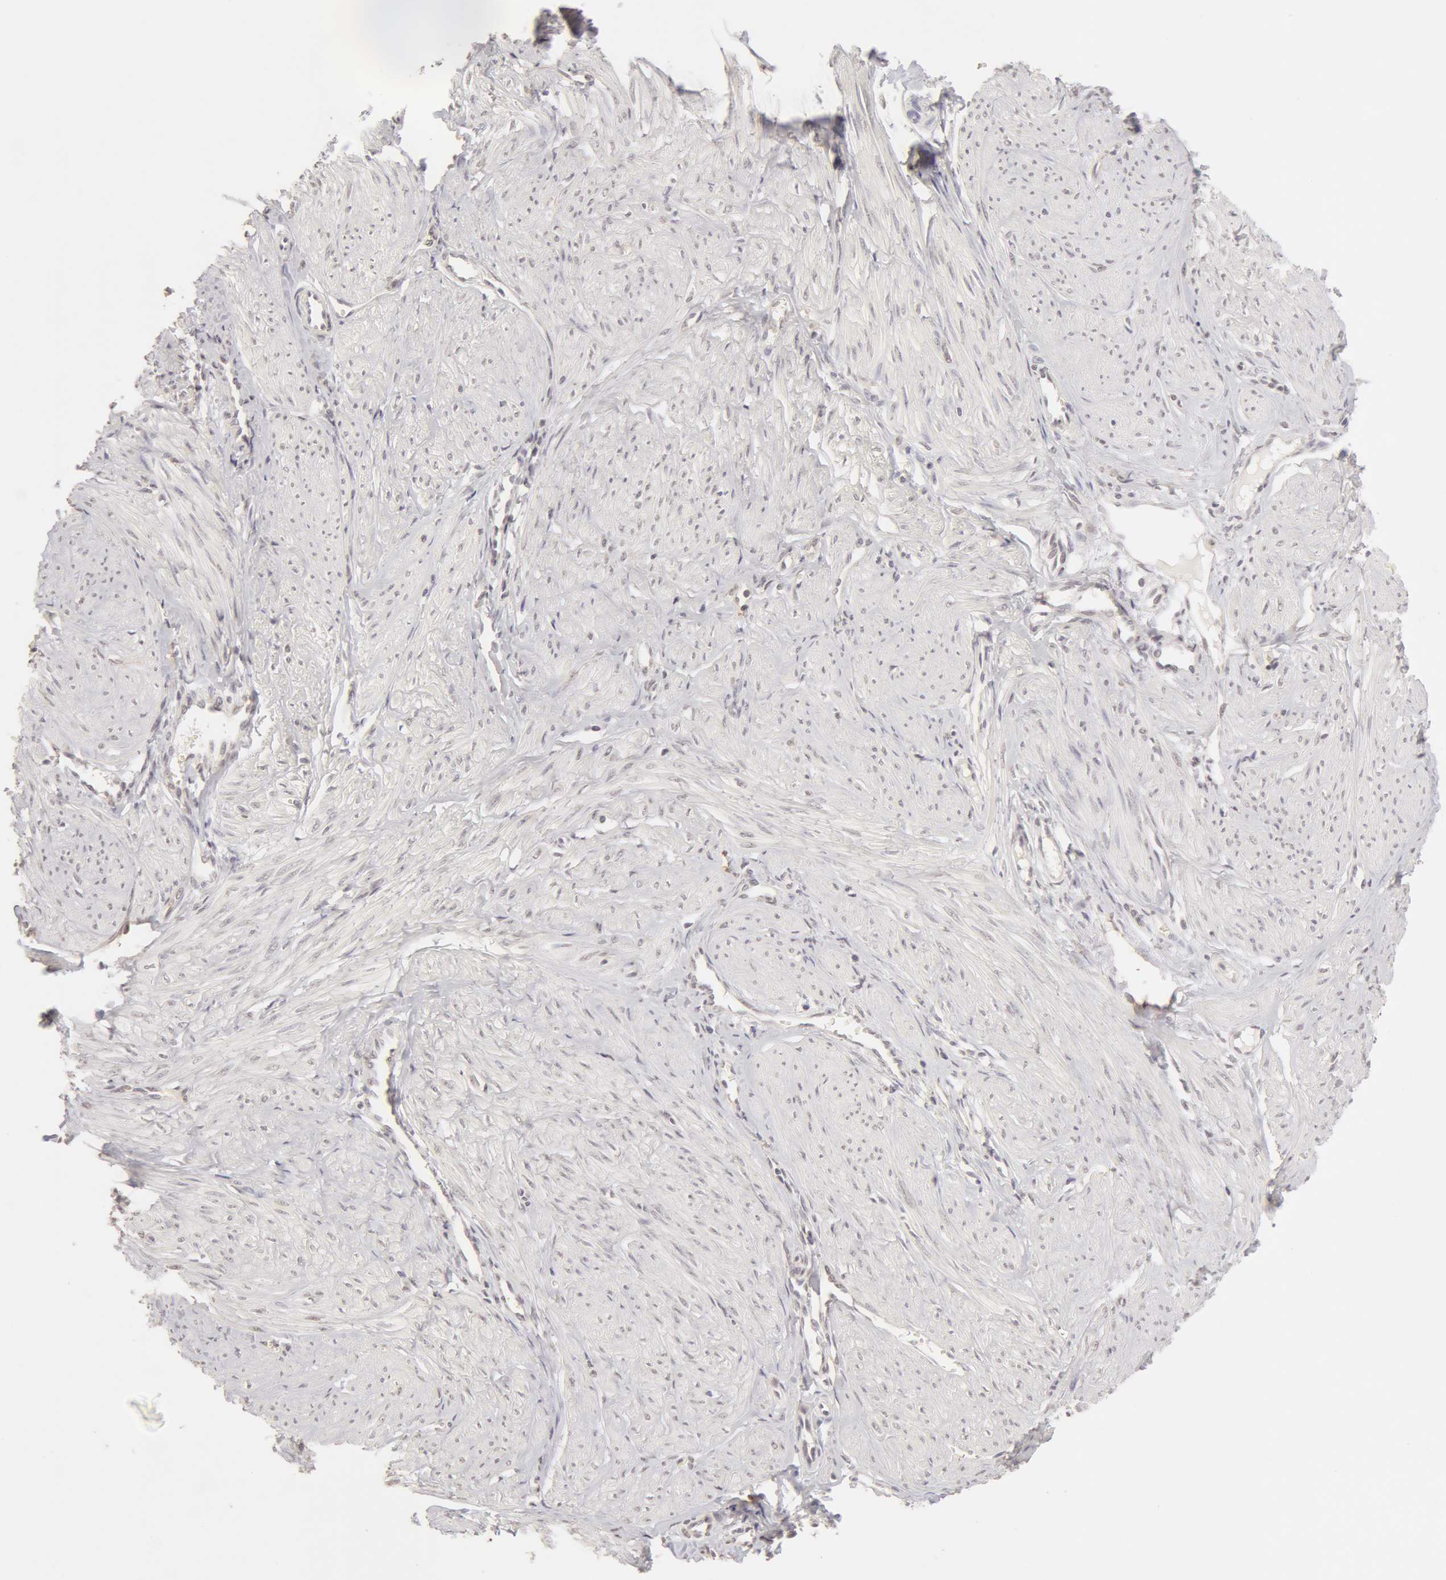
{"staining": {"intensity": "negative", "quantity": "none", "location": "none"}, "tissue": "smooth muscle", "cell_type": "Smooth muscle cells", "image_type": "normal", "snomed": [{"axis": "morphology", "description": "Normal tissue, NOS"}, {"axis": "topography", "description": "Uterus"}], "caption": "IHC of normal smooth muscle shows no staining in smooth muscle cells. Nuclei are stained in blue.", "gene": "ADAM10", "patient": {"sex": "female", "age": 45}}